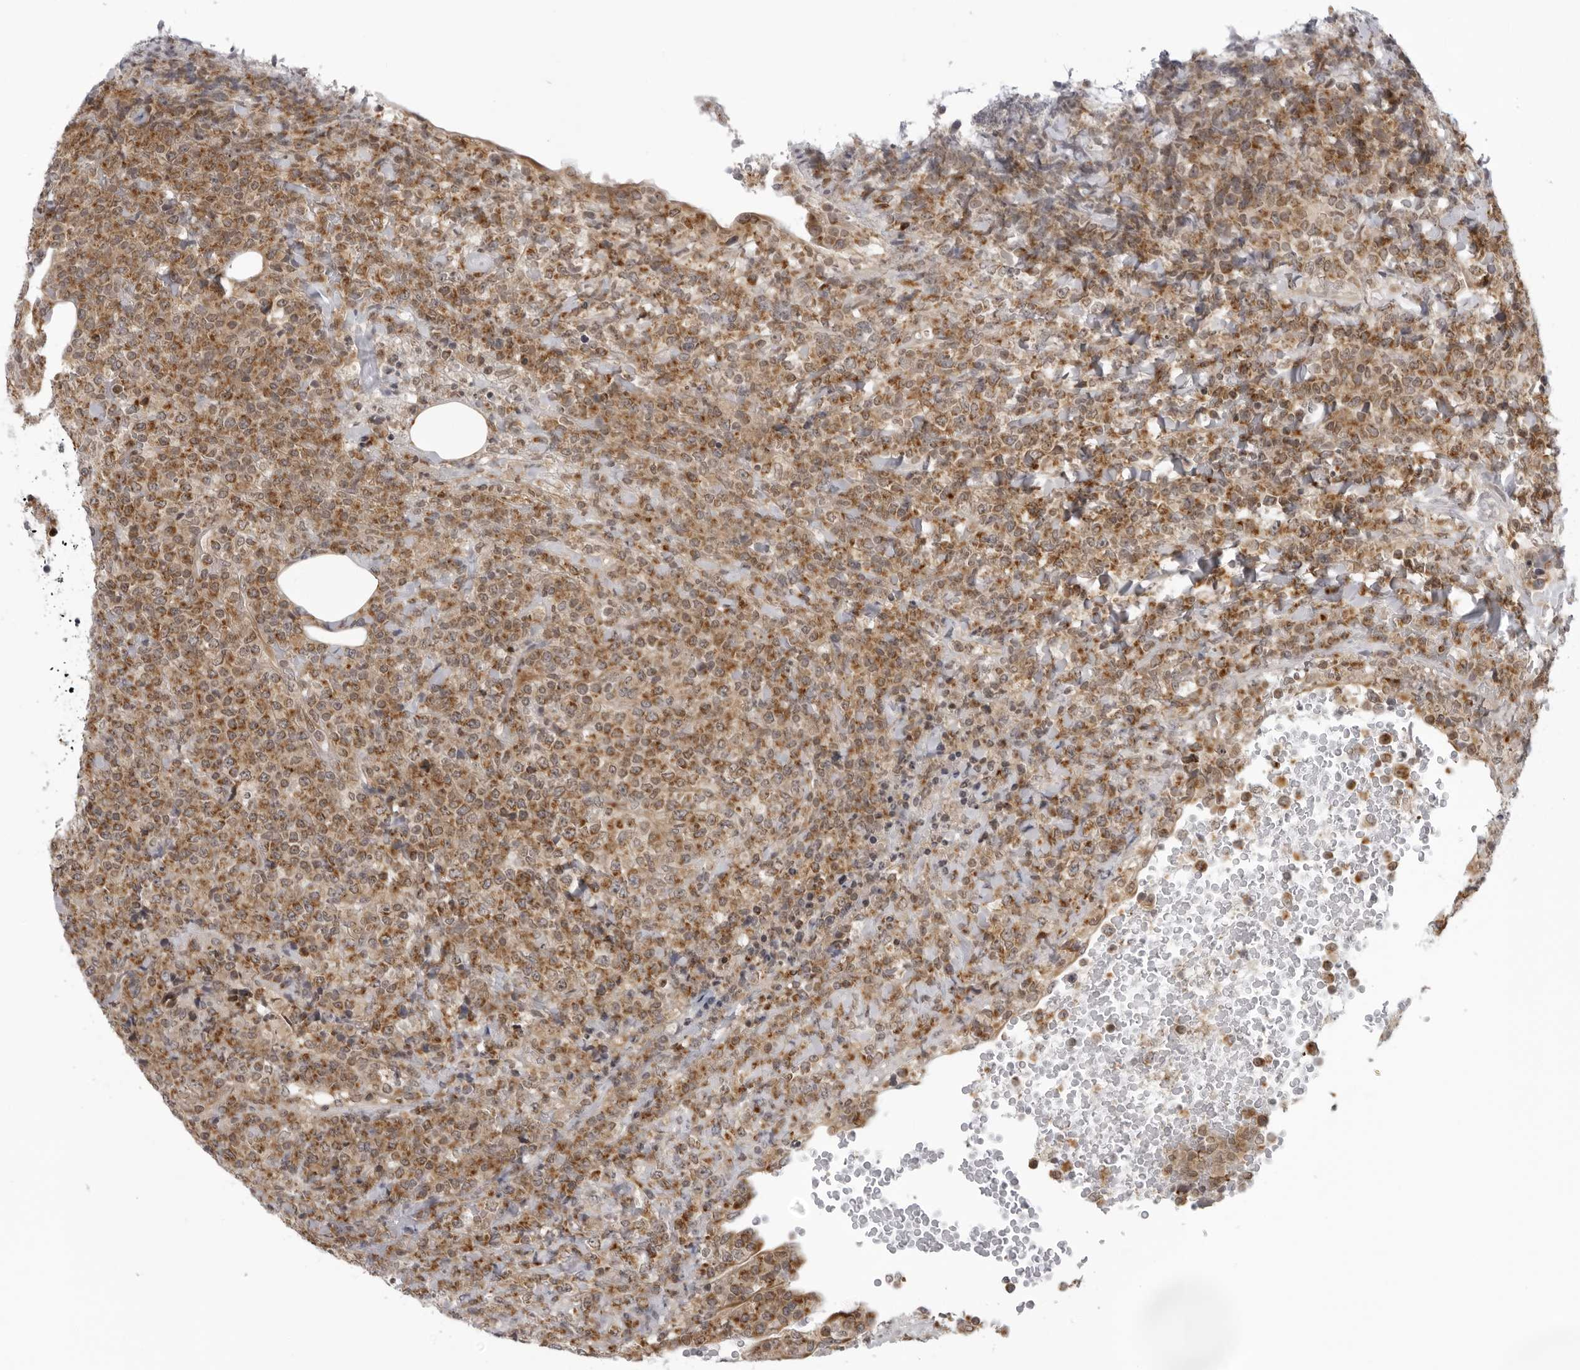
{"staining": {"intensity": "moderate", "quantity": ">75%", "location": "cytoplasmic/membranous"}, "tissue": "lymphoma", "cell_type": "Tumor cells", "image_type": "cancer", "snomed": [{"axis": "morphology", "description": "Malignant lymphoma, non-Hodgkin's type, High grade"}, {"axis": "topography", "description": "Lymph node"}], "caption": "Malignant lymphoma, non-Hodgkin's type (high-grade) tissue reveals moderate cytoplasmic/membranous staining in about >75% of tumor cells", "gene": "MRPS15", "patient": {"sex": "male", "age": 13}}